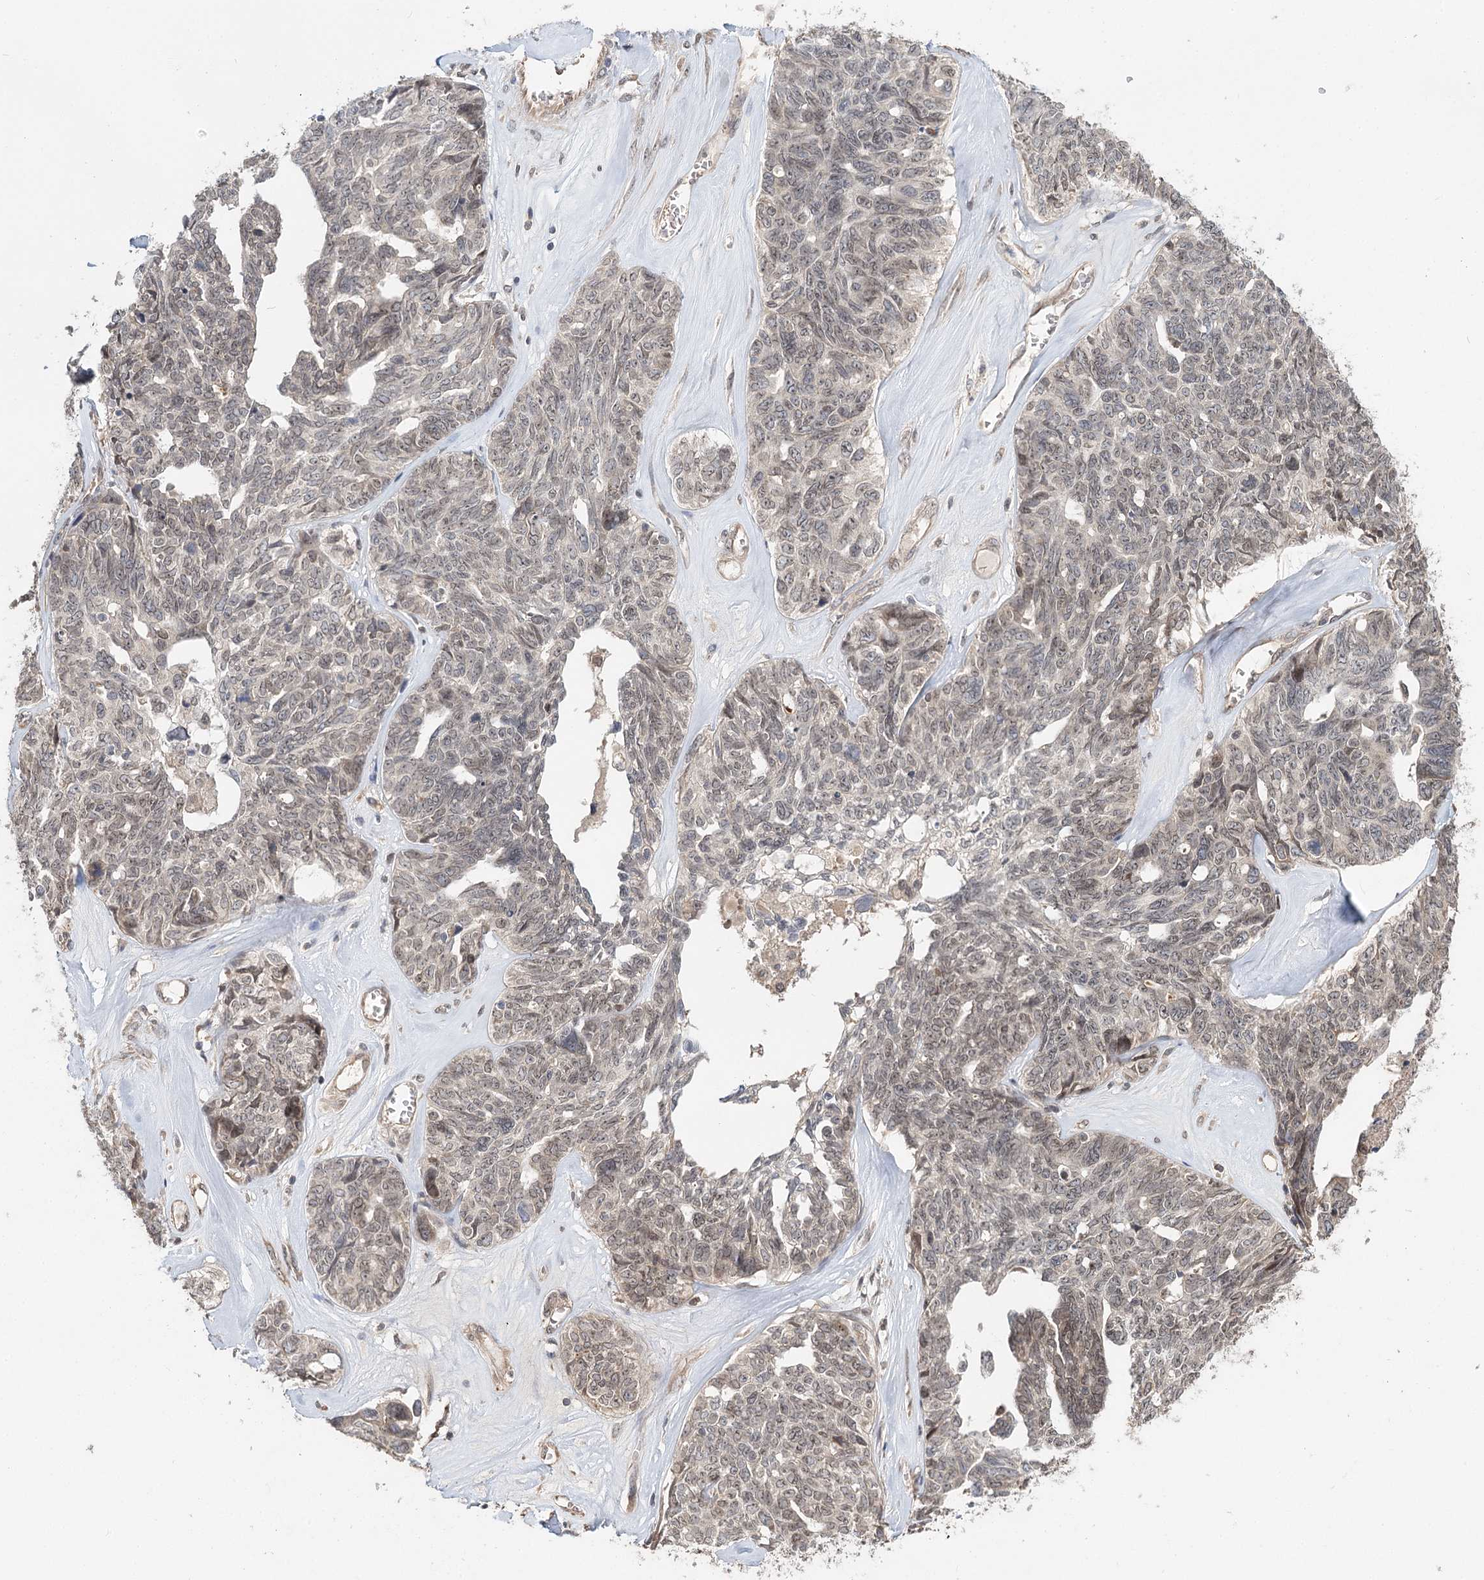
{"staining": {"intensity": "weak", "quantity": "25%-75%", "location": "nuclear"}, "tissue": "ovarian cancer", "cell_type": "Tumor cells", "image_type": "cancer", "snomed": [{"axis": "morphology", "description": "Cystadenocarcinoma, serous, NOS"}, {"axis": "topography", "description": "Ovary"}], "caption": "Protein expression analysis of ovarian cancer (serous cystadenocarcinoma) shows weak nuclear positivity in approximately 25%-75% of tumor cells. (DAB (3,3'-diaminobenzidine) IHC with brightfield microscopy, high magnification).", "gene": "NOPCHAP1", "patient": {"sex": "female", "age": 79}}